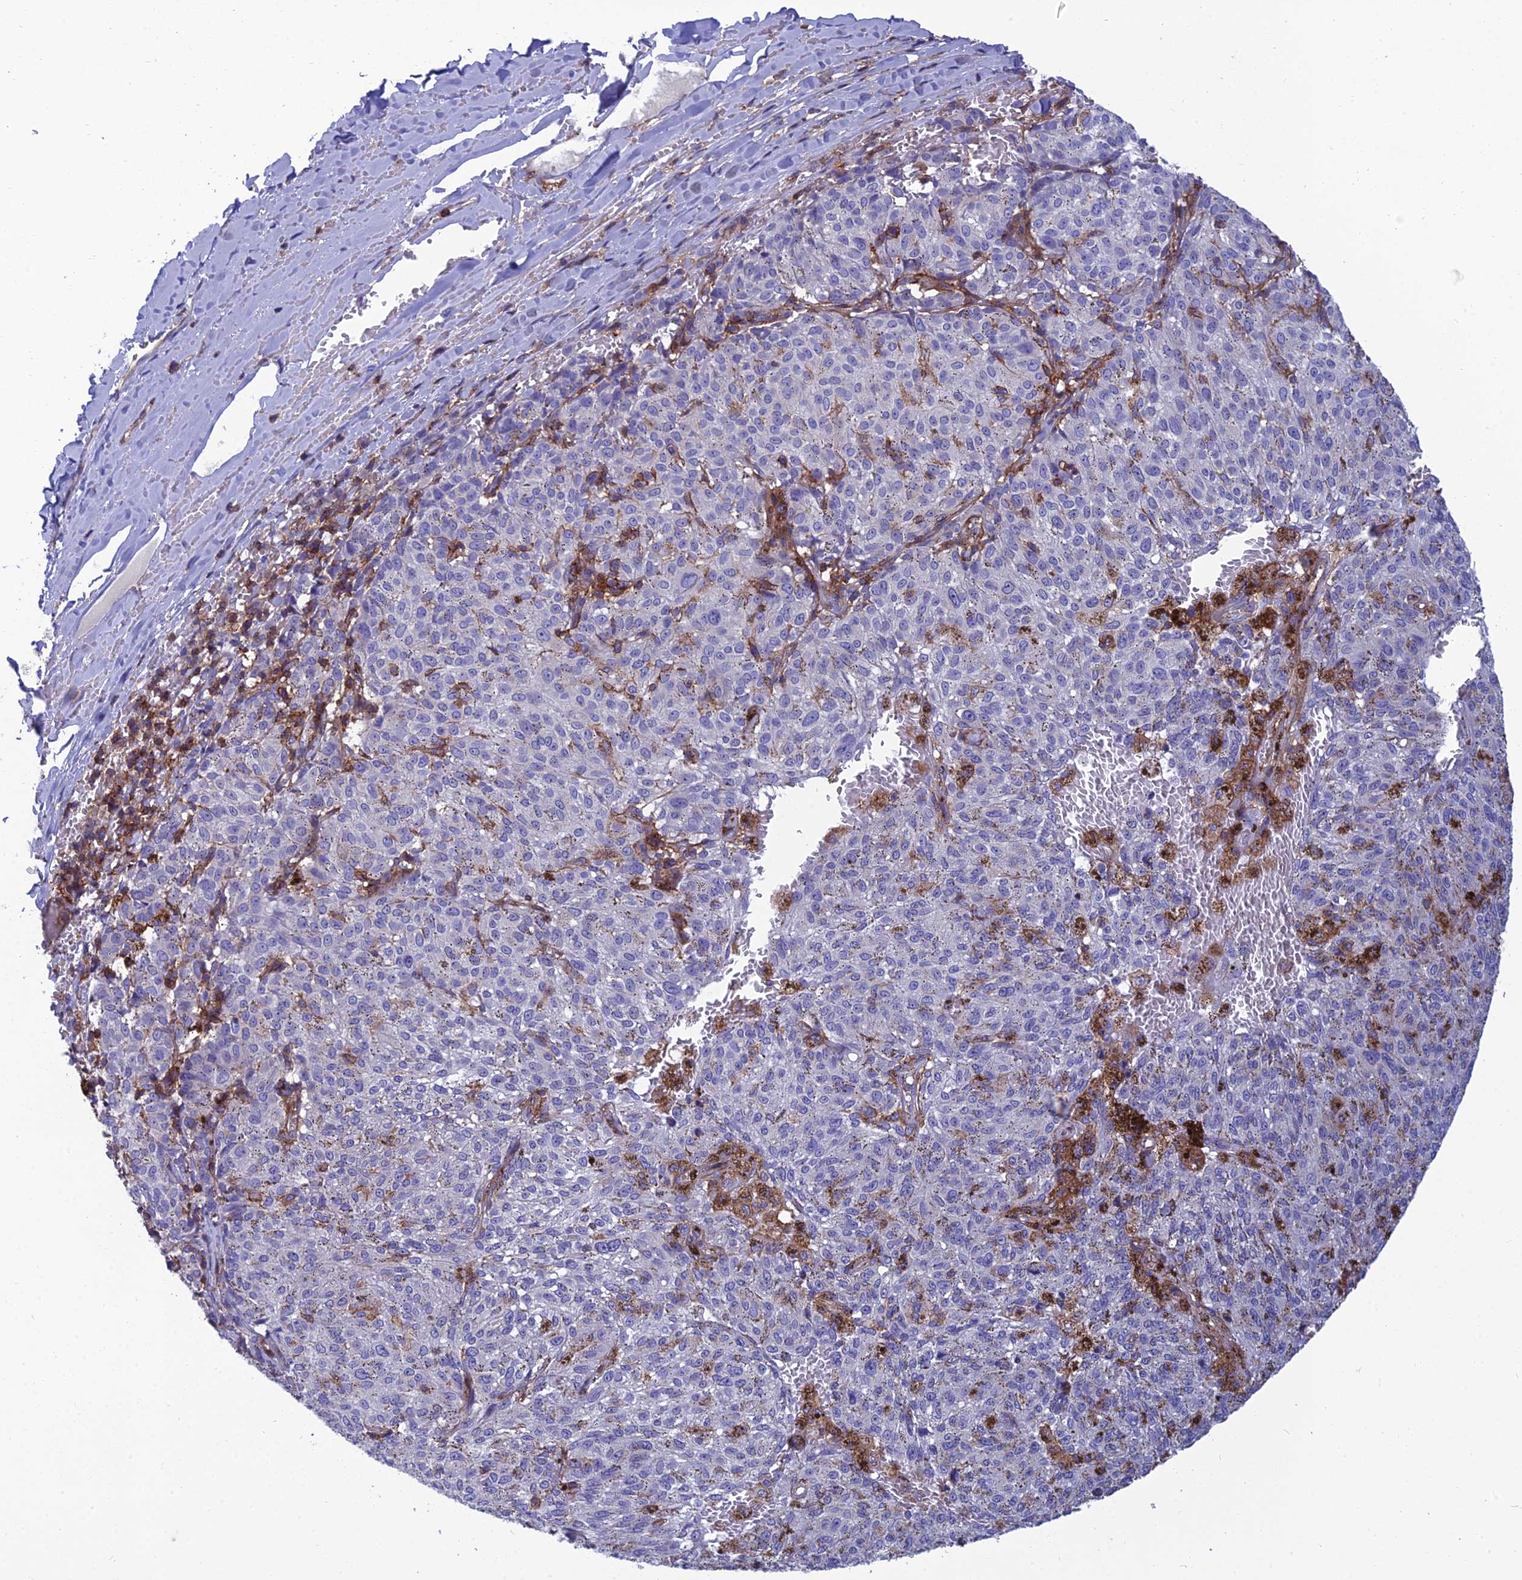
{"staining": {"intensity": "negative", "quantity": "none", "location": "none"}, "tissue": "melanoma", "cell_type": "Tumor cells", "image_type": "cancer", "snomed": [{"axis": "morphology", "description": "Malignant melanoma, NOS"}, {"axis": "topography", "description": "Skin"}], "caption": "DAB immunohistochemical staining of melanoma shows no significant positivity in tumor cells. (DAB (3,3'-diaminobenzidine) IHC visualized using brightfield microscopy, high magnification).", "gene": "PPP1R18", "patient": {"sex": "female", "age": 72}}